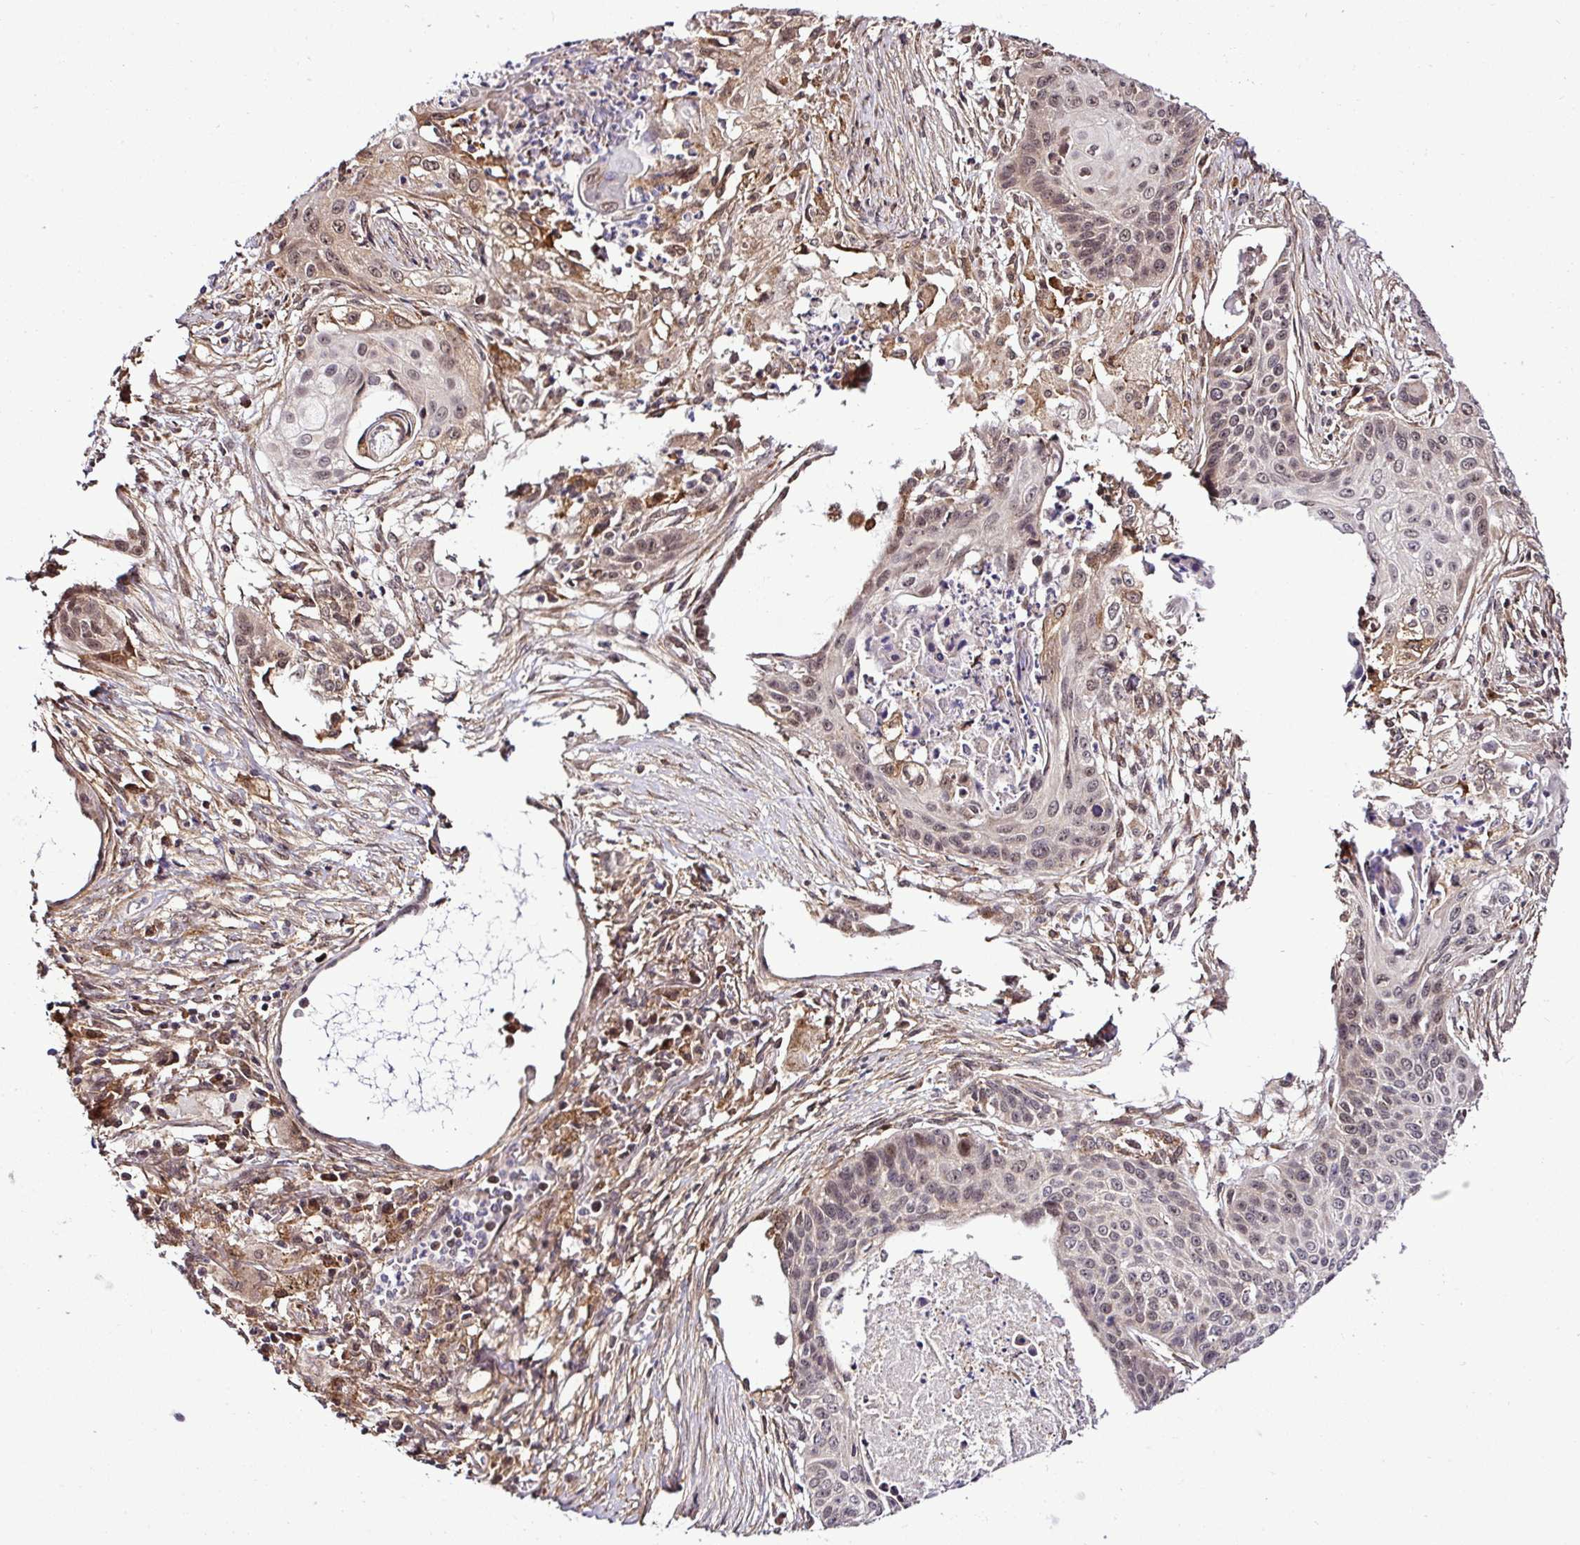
{"staining": {"intensity": "weak", "quantity": "25%-75%", "location": "cytoplasmic/membranous,nuclear"}, "tissue": "lung cancer", "cell_type": "Tumor cells", "image_type": "cancer", "snomed": [{"axis": "morphology", "description": "Squamous cell carcinoma, NOS"}, {"axis": "topography", "description": "Lung"}], "caption": "Immunohistochemical staining of human lung cancer (squamous cell carcinoma) reveals low levels of weak cytoplasmic/membranous and nuclear protein expression in about 25%-75% of tumor cells. (IHC, brightfield microscopy, high magnification).", "gene": "FAM153A", "patient": {"sex": "male", "age": 71}}